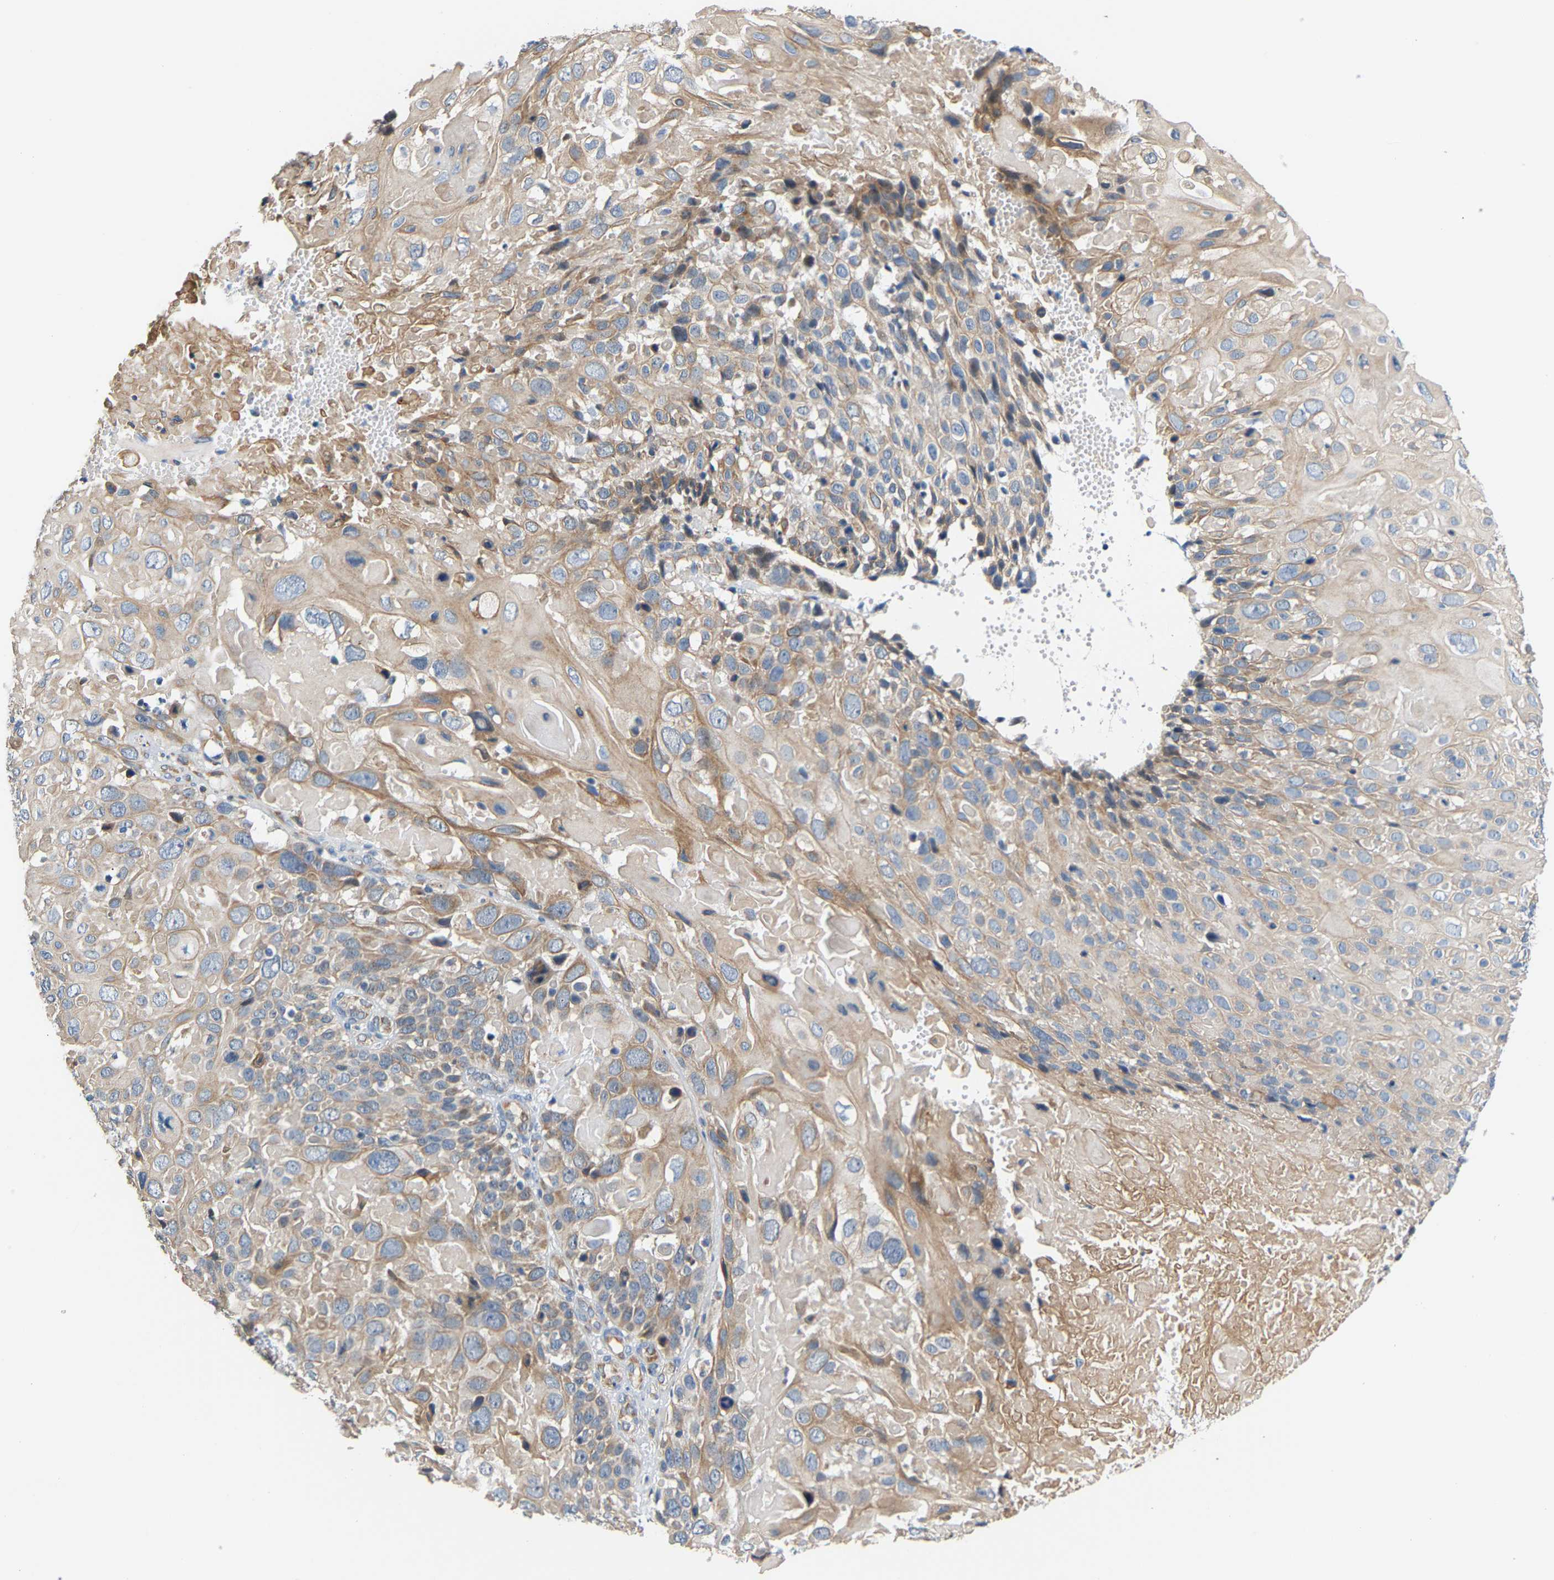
{"staining": {"intensity": "weak", "quantity": "25%-75%", "location": "cytoplasmic/membranous"}, "tissue": "cervical cancer", "cell_type": "Tumor cells", "image_type": "cancer", "snomed": [{"axis": "morphology", "description": "Squamous cell carcinoma, NOS"}, {"axis": "topography", "description": "Cervix"}], "caption": "Squamous cell carcinoma (cervical) was stained to show a protein in brown. There is low levels of weak cytoplasmic/membranous staining in approximately 25%-75% of tumor cells.", "gene": "TMEM168", "patient": {"sex": "female", "age": 74}}